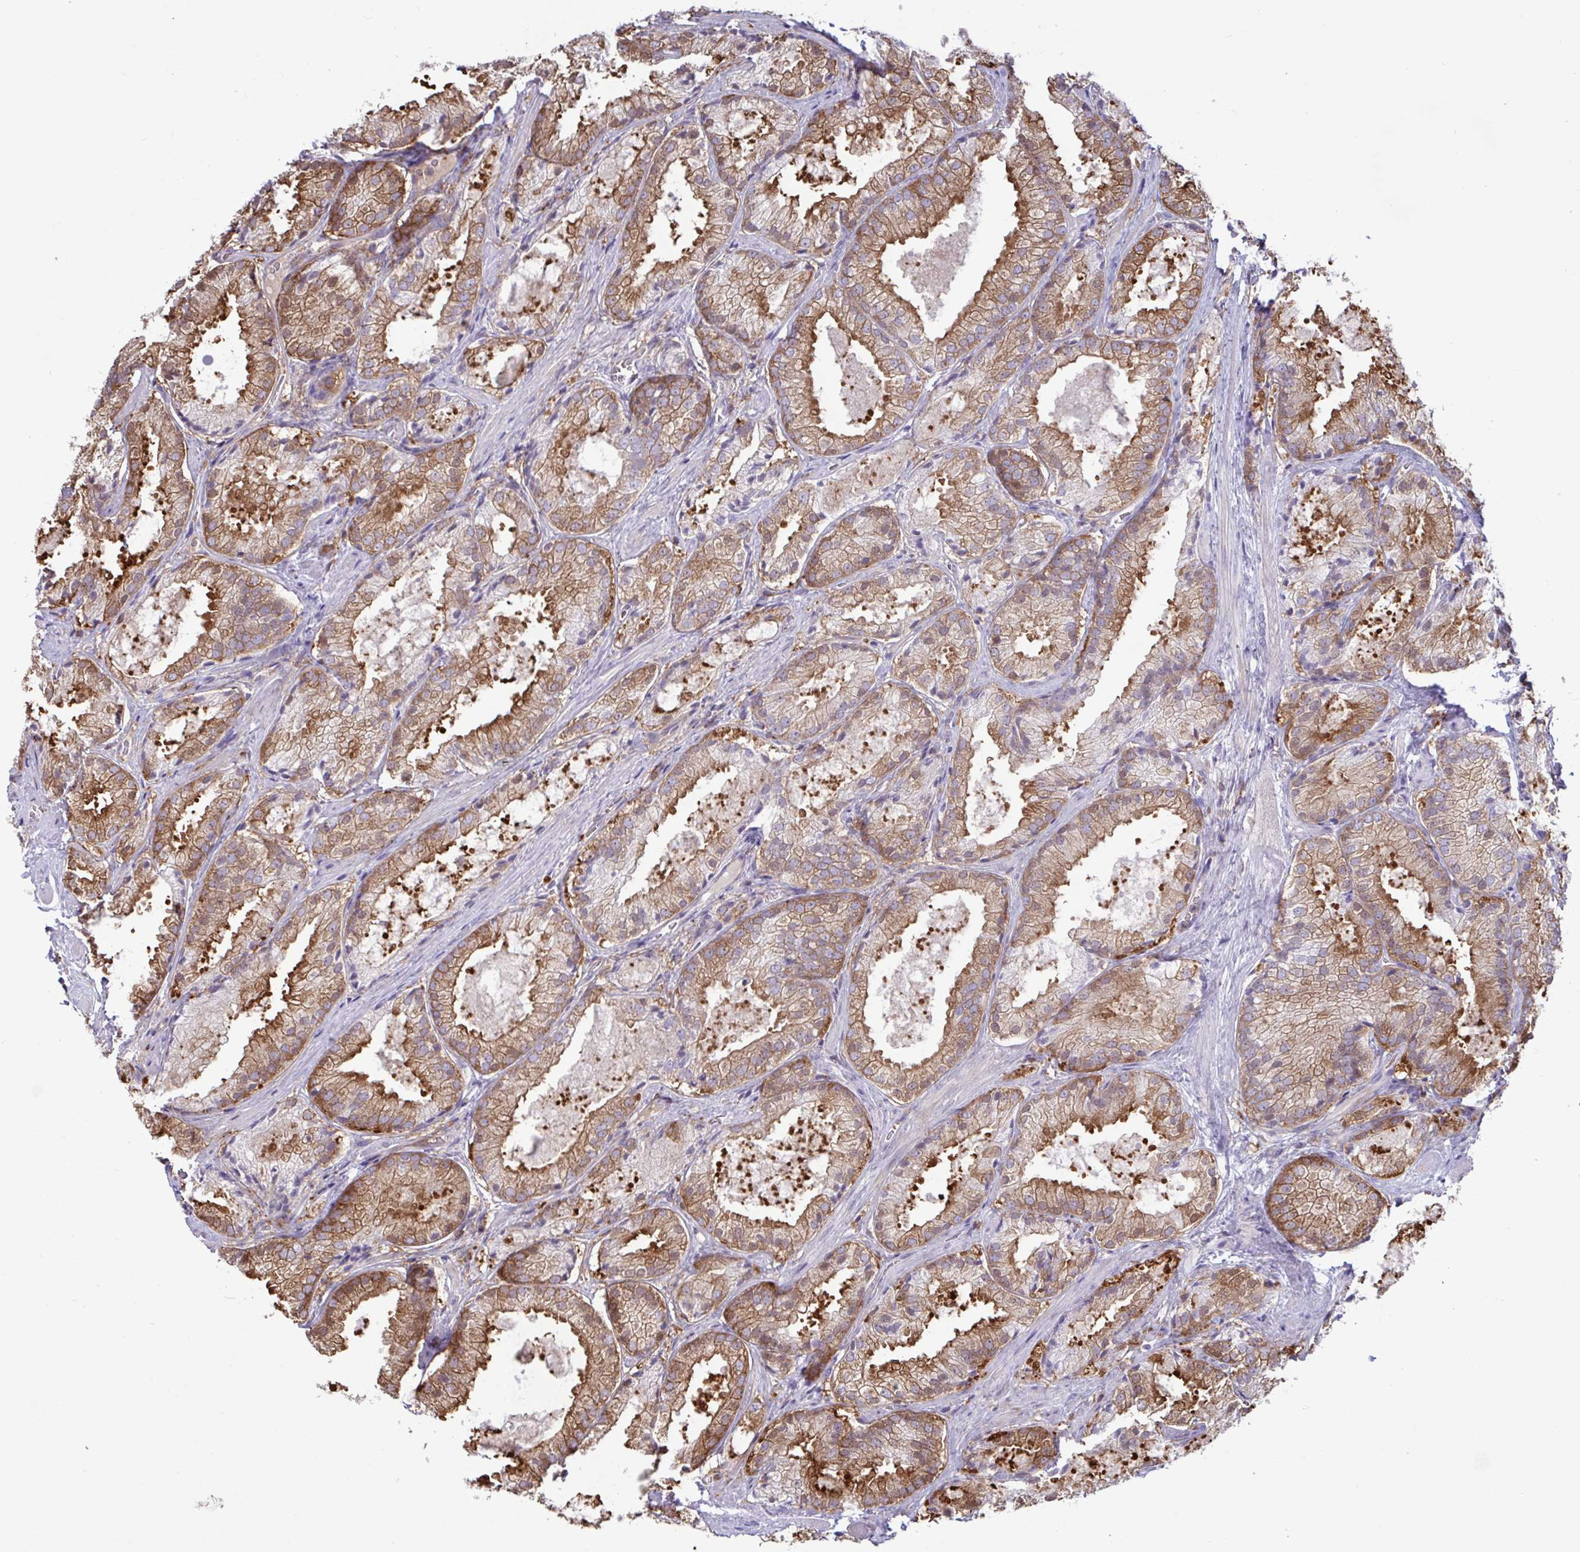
{"staining": {"intensity": "moderate", "quantity": ">75%", "location": "cytoplasmic/membranous"}, "tissue": "prostate cancer", "cell_type": "Tumor cells", "image_type": "cancer", "snomed": [{"axis": "morphology", "description": "Adenocarcinoma, High grade"}, {"axis": "topography", "description": "Prostate"}], "caption": "DAB immunohistochemical staining of human adenocarcinoma (high-grade) (prostate) displays moderate cytoplasmic/membranous protein expression in about >75% of tumor cells.", "gene": "TSC22D3", "patient": {"sex": "male", "age": 68}}